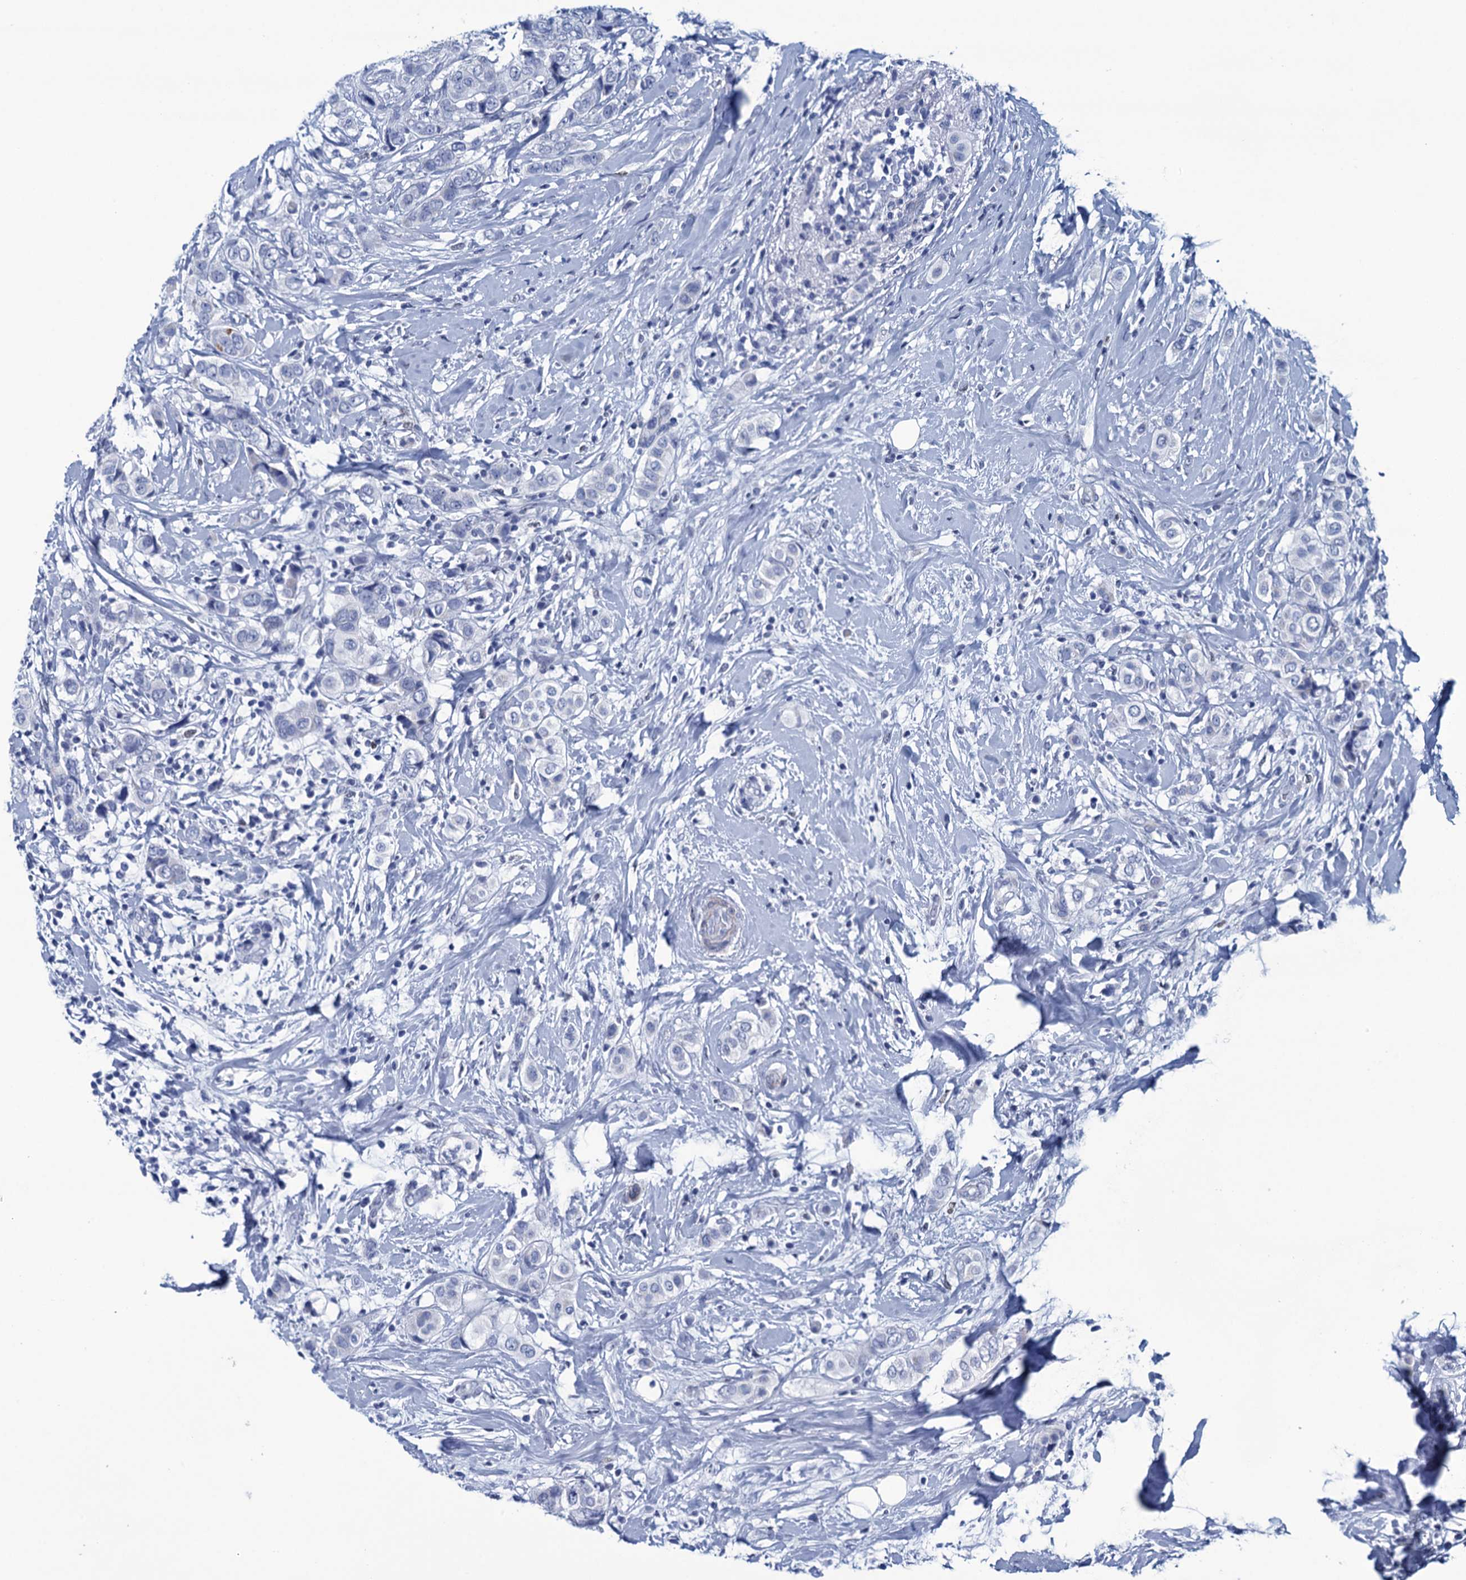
{"staining": {"intensity": "negative", "quantity": "none", "location": "none"}, "tissue": "breast cancer", "cell_type": "Tumor cells", "image_type": "cancer", "snomed": [{"axis": "morphology", "description": "Lobular carcinoma"}, {"axis": "topography", "description": "Breast"}], "caption": "The immunohistochemistry (IHC) image has no significant expression in tumor cells of lobular carcinoma (breast) tissue.", "gene": "RHCG", "patient": {"sex": "female", "age": 51}}